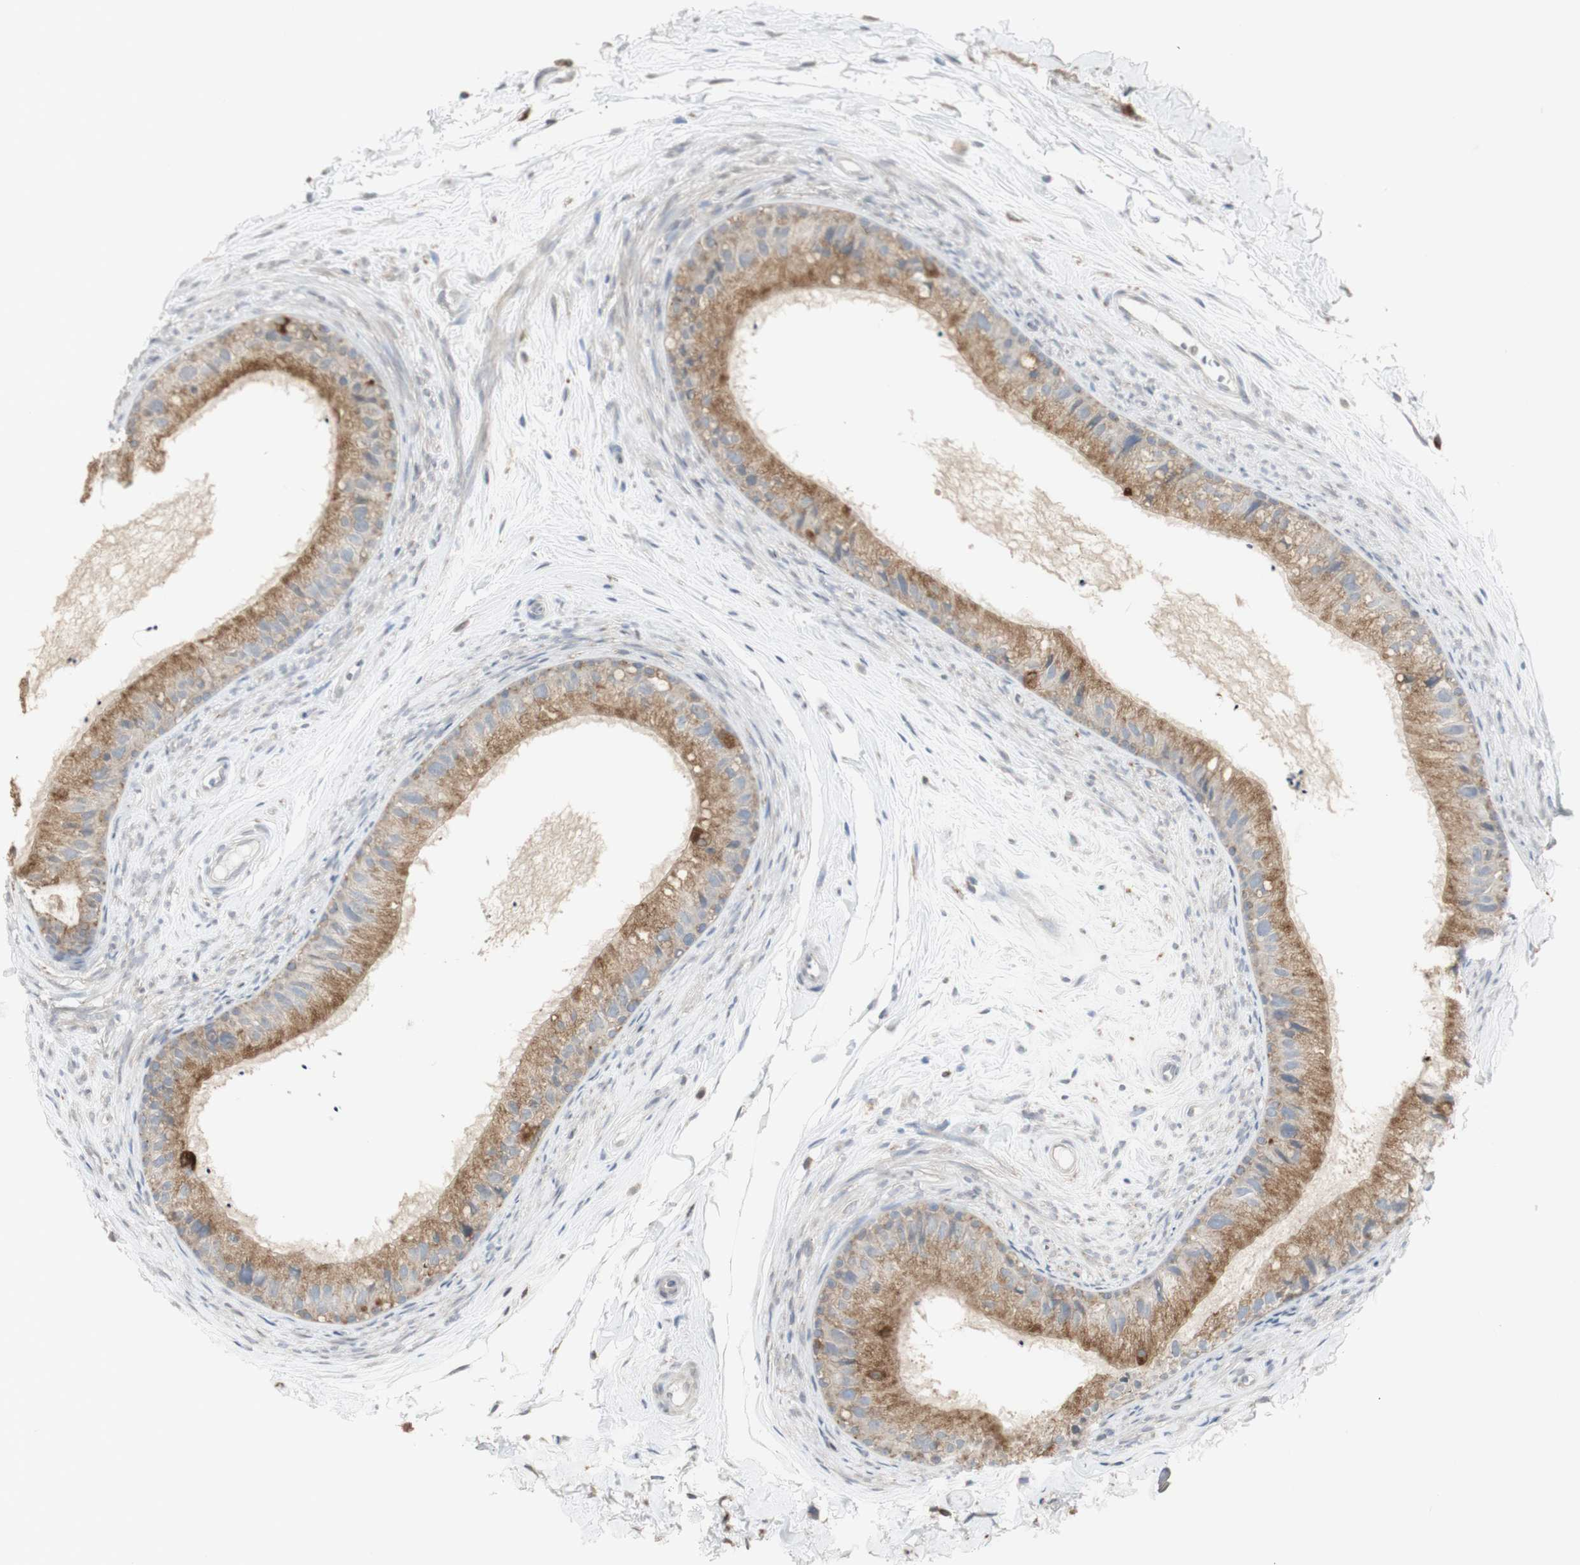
{"staining": {"intensity": "strong", "quantity": "<25%", "location": "cytoplasmic/membranous"}, "tissue": "epididymis", "cell_type": "Glandular cells", "image_type": "normal", "snomed": [{"axis": "morphology", "description": "Normal tissue, NOS"}, {"axis": "topography", "description": "Epididymis"}], "caption": "Brown immunohistochemical staining in normal human epididymis demonstrates strong cytoplasmic/membranous staining in about <25% of glandular cells.", "gene": "ATP6V1E1", "patient": {"sex": "male", "age": 56}}